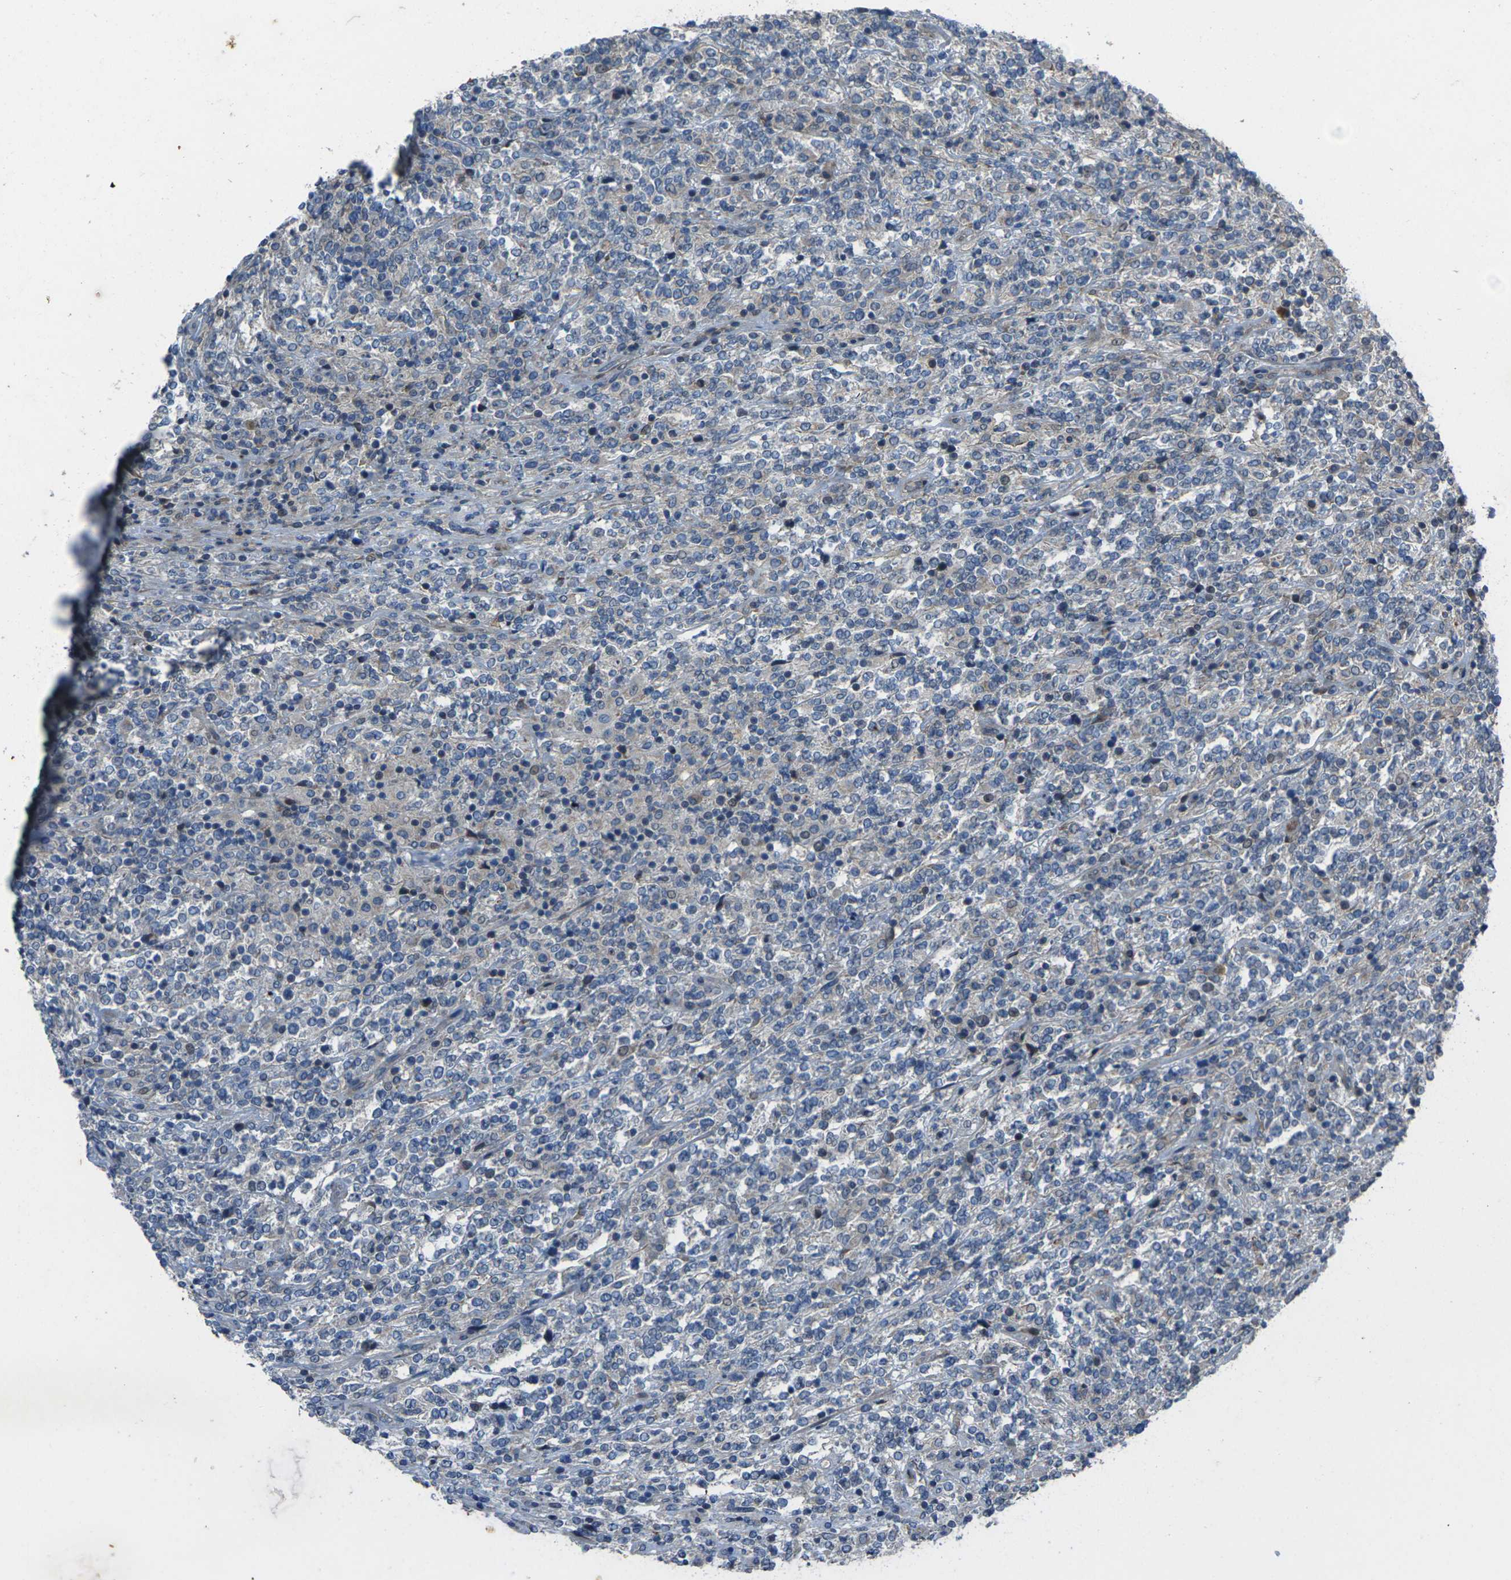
{"staining": {"intensity": "negative", "quantity": "none", "location": "none"}, "tissue": "lymphoma", "cell_type": "Tumor cells", "image_type": "cancer", "snomed": [{"axis": "morphology", "description": "Malignant lymphoma, non-Hodgkin's type, High grade"}, {"axis": "topography", "description": "Soft tissue"}], "caption": "Tumor cells are negative for protein expression in human malignant lymphoma, non-Hodgkin's type (high-grade).", "gene": "EDNRA", "patient": {"sex": "male", "age": 18}}